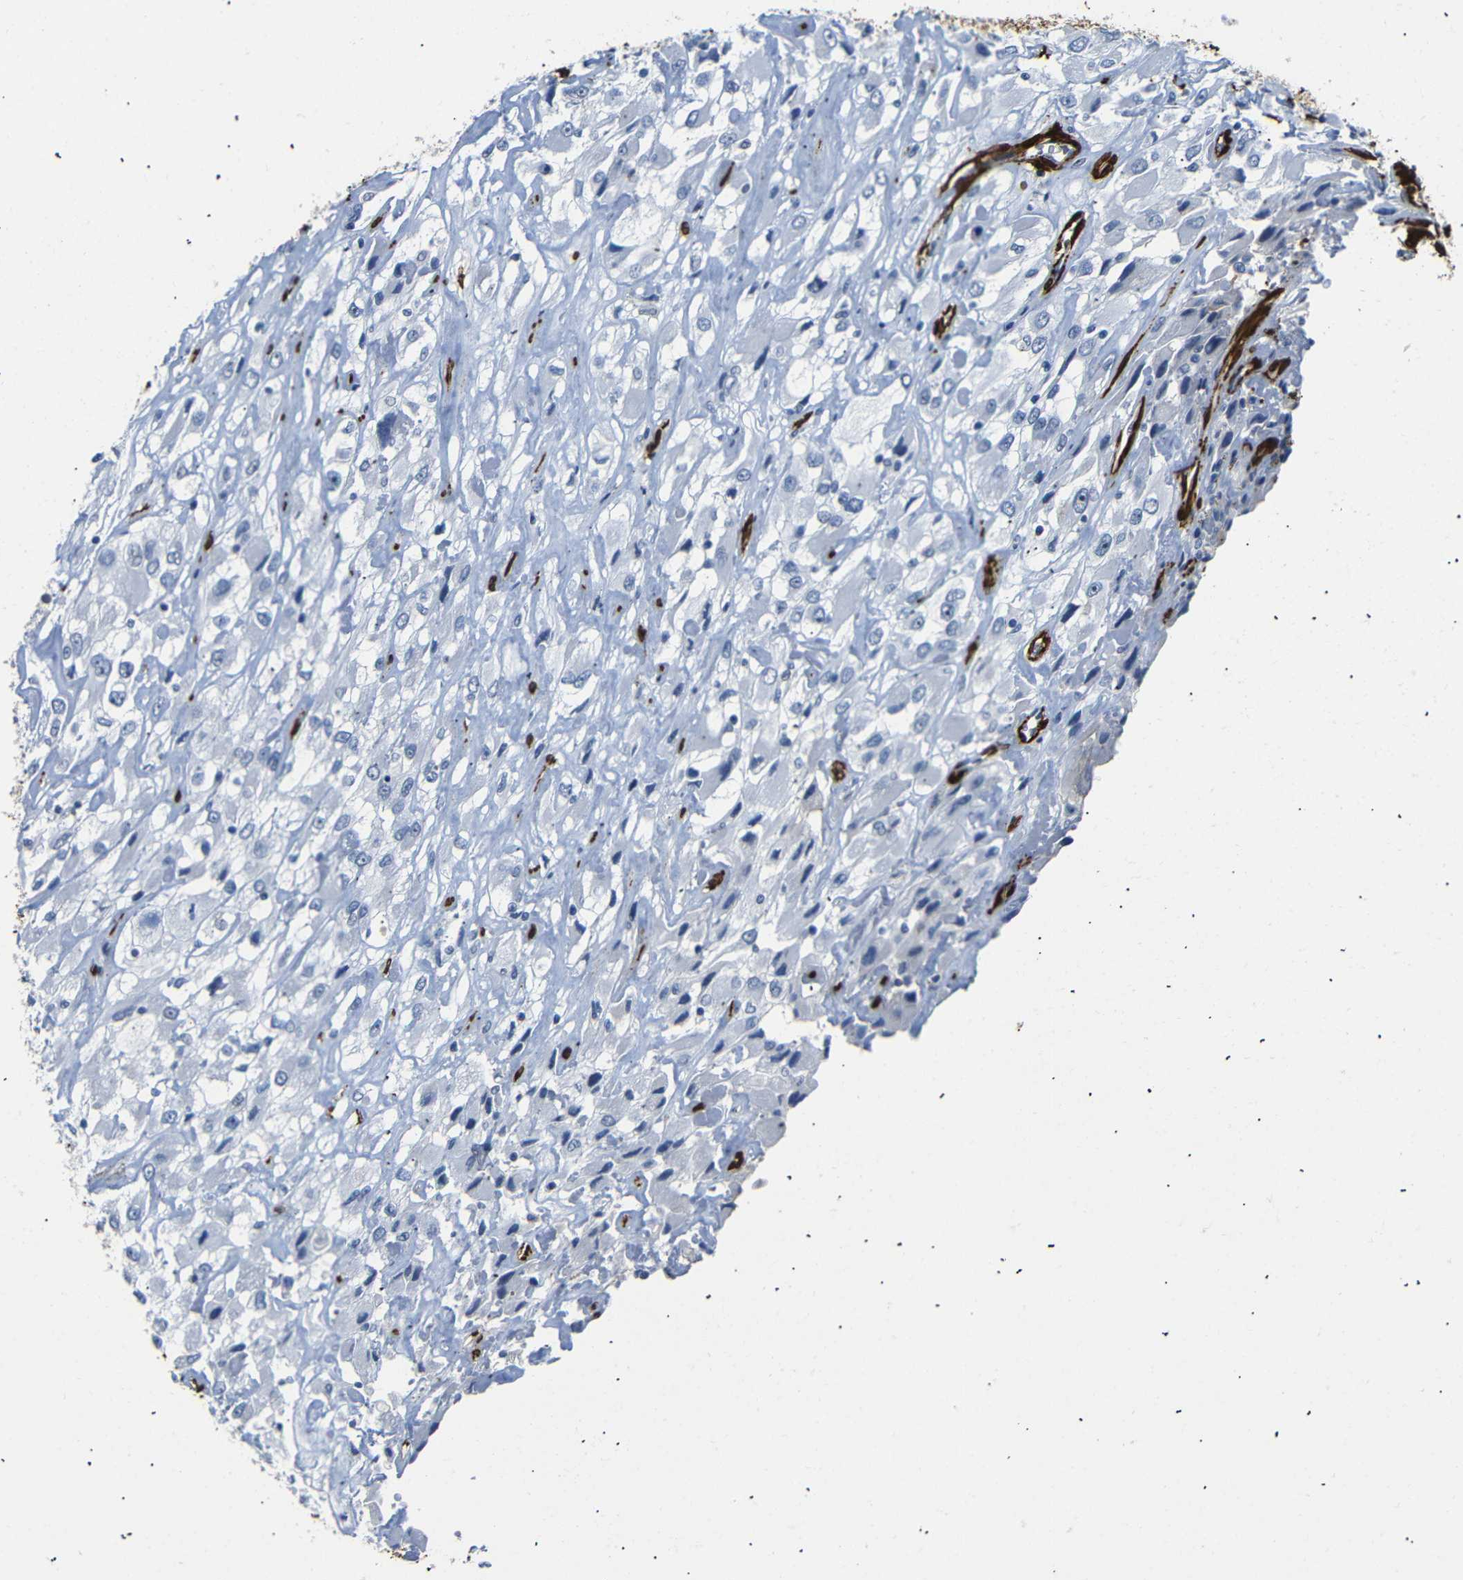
{"staining": {"intensity": "negative", "quantity": "none", "location": "none"}, "tissue": "renal cancer", "cell_type": "Tumor cells", "image_type": "cancer", "snomed": [{"axis": "morphology", "description": "Adenocarcinoma, NOS"}, {"axis": "topography", "description": "Kidney"}], "caption": "IHC histopathology image of renal adenocarcinoma stained for a protein (brown), which demonstrates no positivity in tumor cells.", "gene": "ACTA2", "patient": {"sex": "female", "age": 52}}